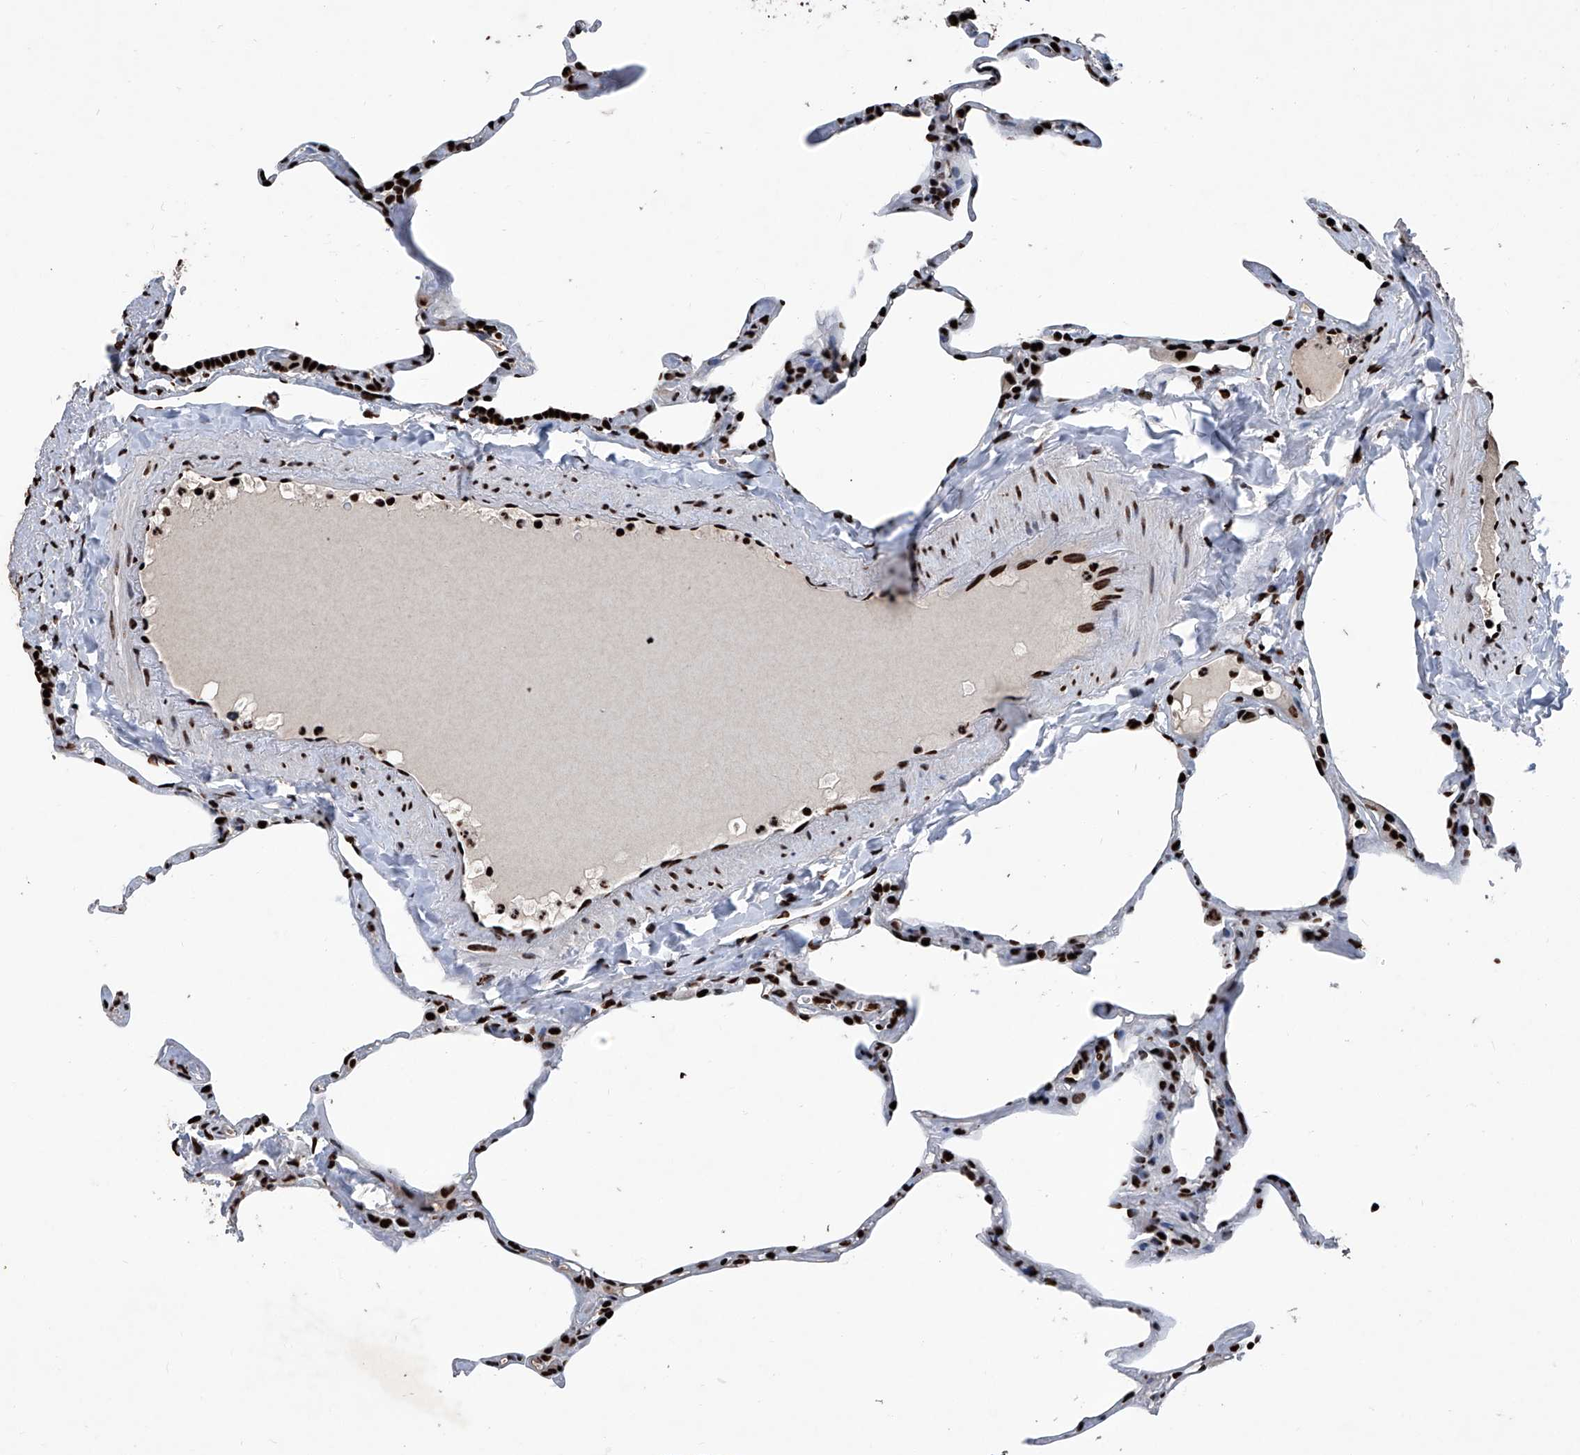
{"staining": {"intensity": "strong", "quantity": ">75%", "location": "nuclear"}, "tissue": "lung", "cell_type": "Alveolar cells", "image_type": "normal", "snomed": [{"axis": "morphology", "description": "Normal tissue, NOS"}, {"axis": "topography", "description": "Lung"}], "caption": "Strong nuclear protein staining is appreciated in about >75% of alveolar cells in lung.", "gene": "DDX39B", "patient": {"sex": "male", "age": 65}}